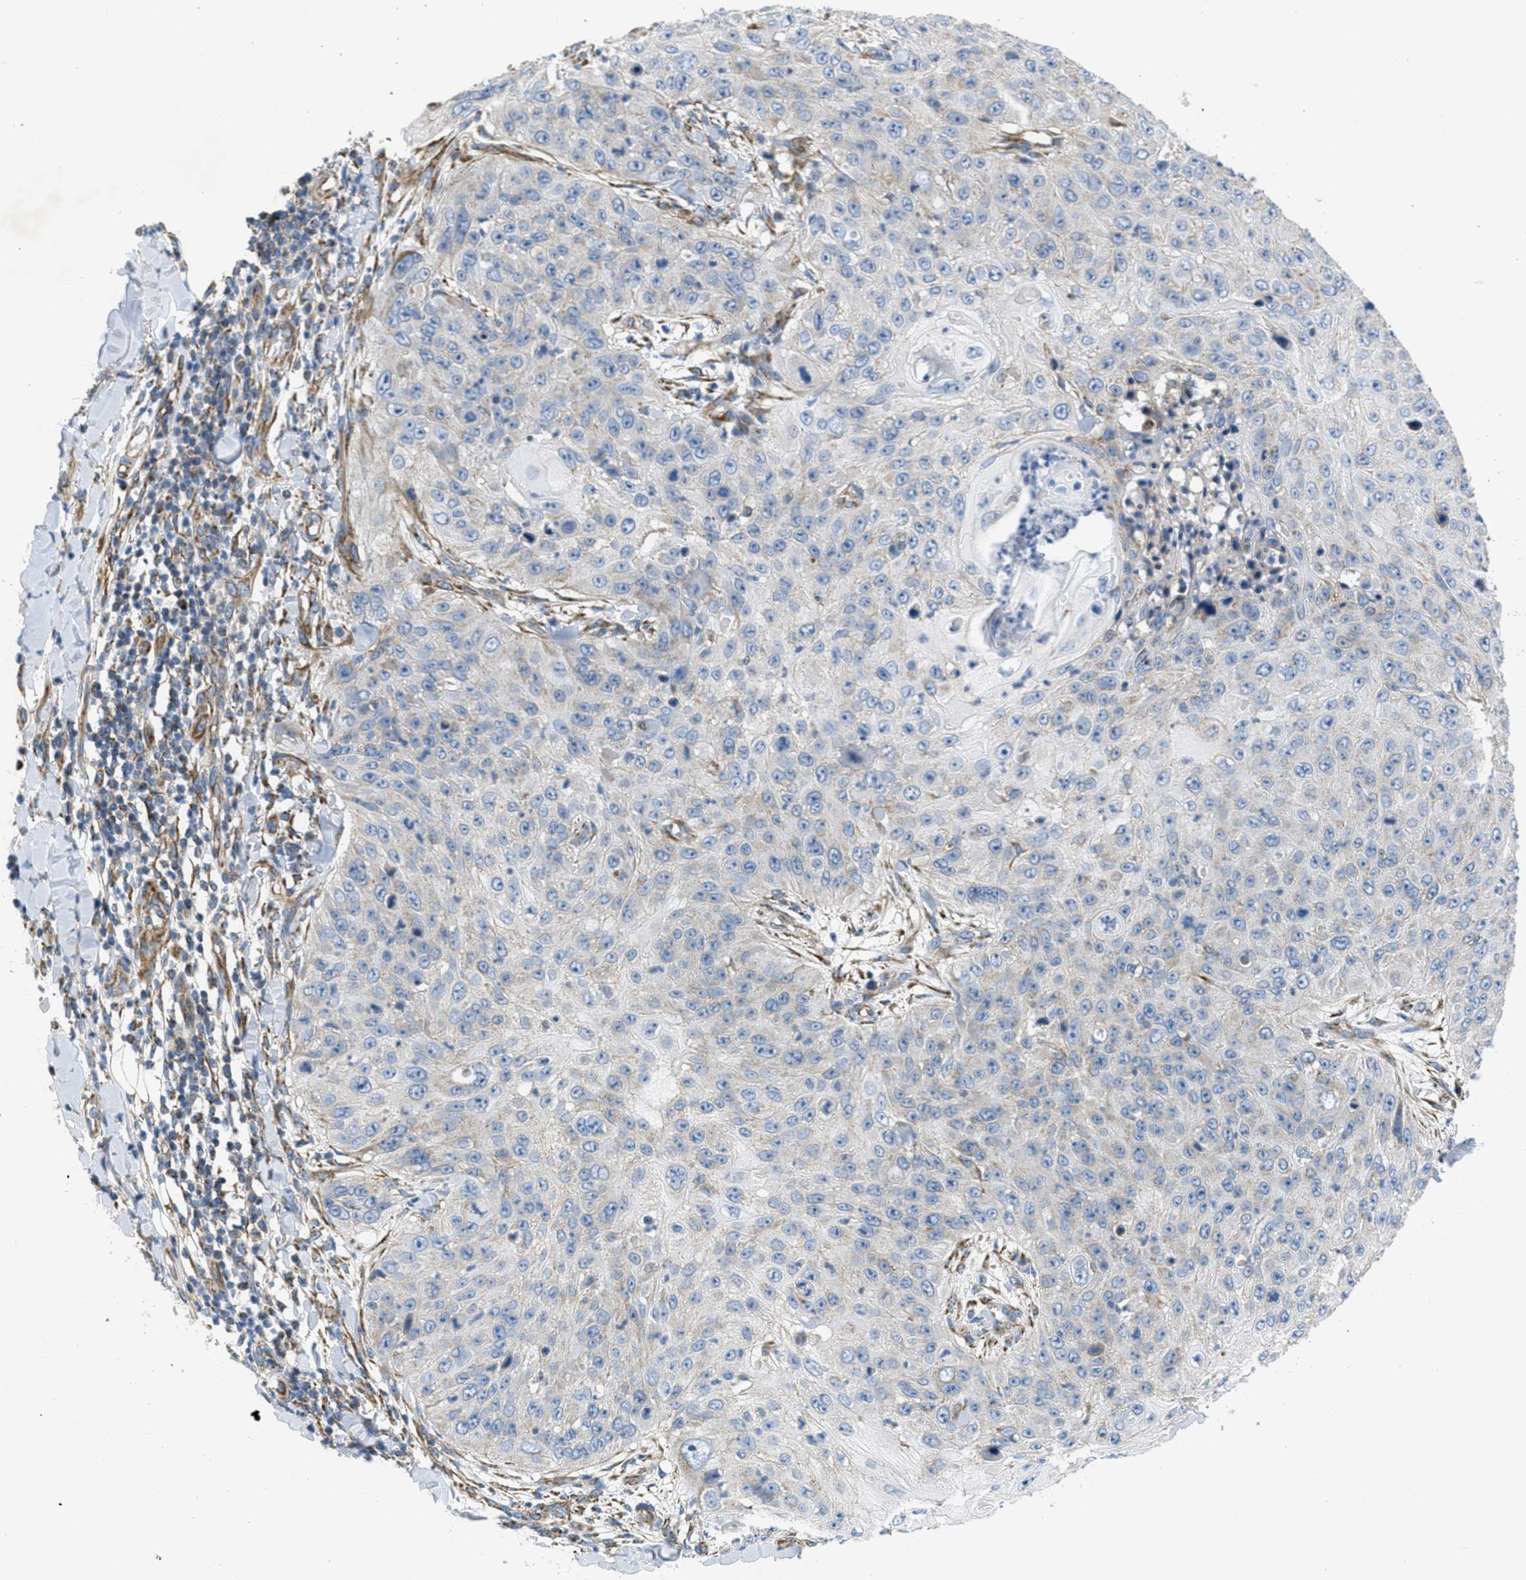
{"staining": {"intensity": "negative", "quantity": "none", "location": "none"}, "tissue": "skin cancer", "cell_type": "Tumor cells", "image_type": "cancer", "snomed": [{"axis": "morphology", "description": "Squamous cell carcinoma, NOS"}, {"axis": "topography", "description": "Skin"}], "caption": "Skin cancer (squamous cell carcinoma) was stained to show a protein in brown. There is no significant expression in tumor cells. (DAB IHC with hematoxylin counter stain).", "gene": "BTN3A1", "patient": {"sex": "female", "age": 80}}